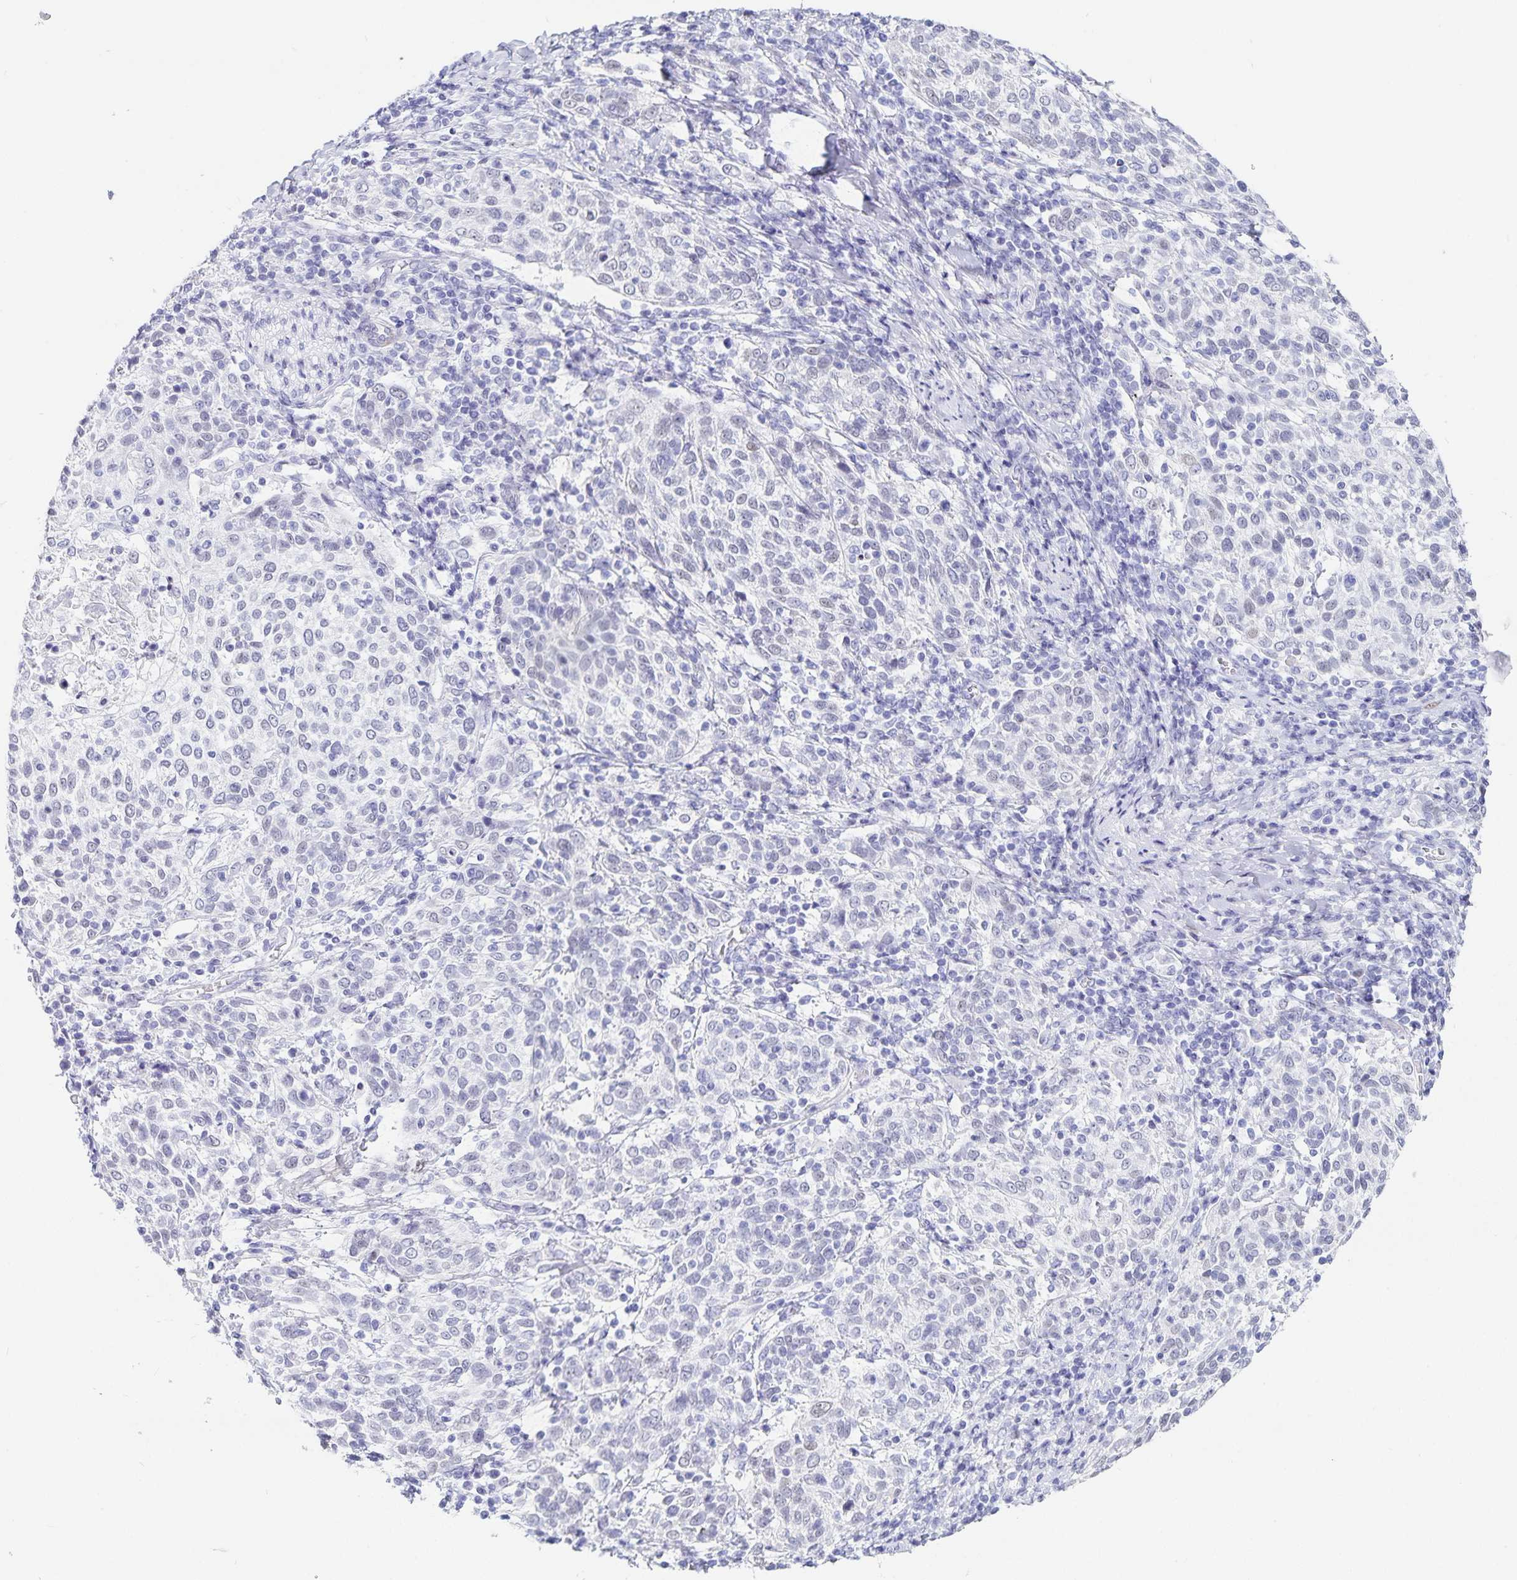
{"staining": {"intensity": "negative", "quantity": "none", "location": "none"}, "tissue": "cervical cancer", "cell_type": "Tumor cells", "image_type": "cancer", "snomed": [{"axis": "morphology", "description": "Squamous cell carcinoma, NOS"}, {"axis": "topography", "description": "Cervix"}], "caption": "Cervical cancer (squamous cell carcinoma) was stained to show a protein in brown. There is no significant staining in tumor cells.", "gene": "HMGB3", "patient": {"sex": "female", "age": 61}}